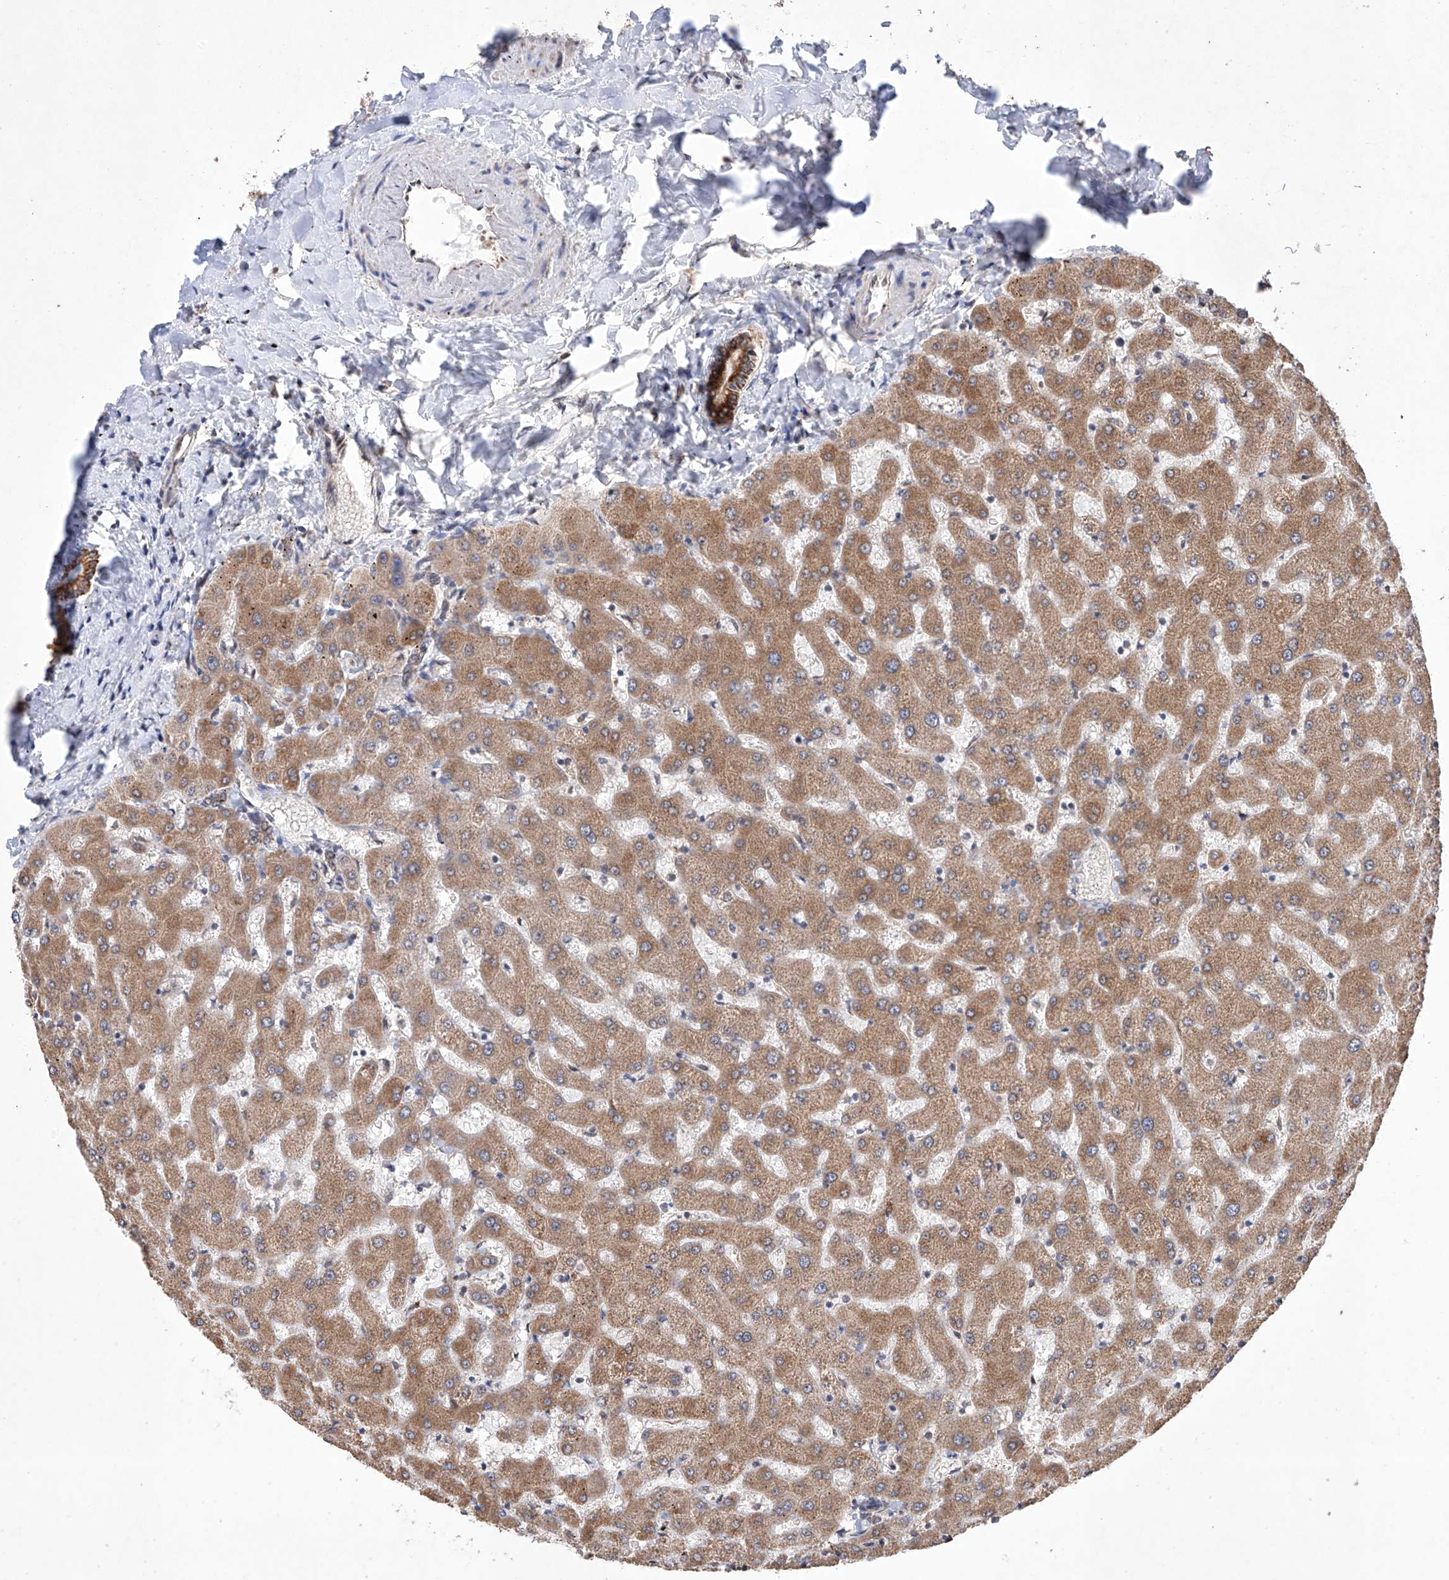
{"staining": {"intensity": "strong", "quantity": ">75%", "location": "cytoplasmic/membranous"}, "tissue": "liver", "cell_type": "Cholangiocytes", "image_type": "normal", "snomed": [{"axis": "morphology", "description": "Normal tissue, NOS"}, {"axis": "topography", "description": "Liver"}], "caption": "A micrograph showing strong cytoplasmic/membranous positivity in approximately >75% of cholangiocytes in unremarkable liver, as visualized by brown immunohistochemical staining.", "gene": "LURAP1", "patient": {"sex": "female", "age": 63}}